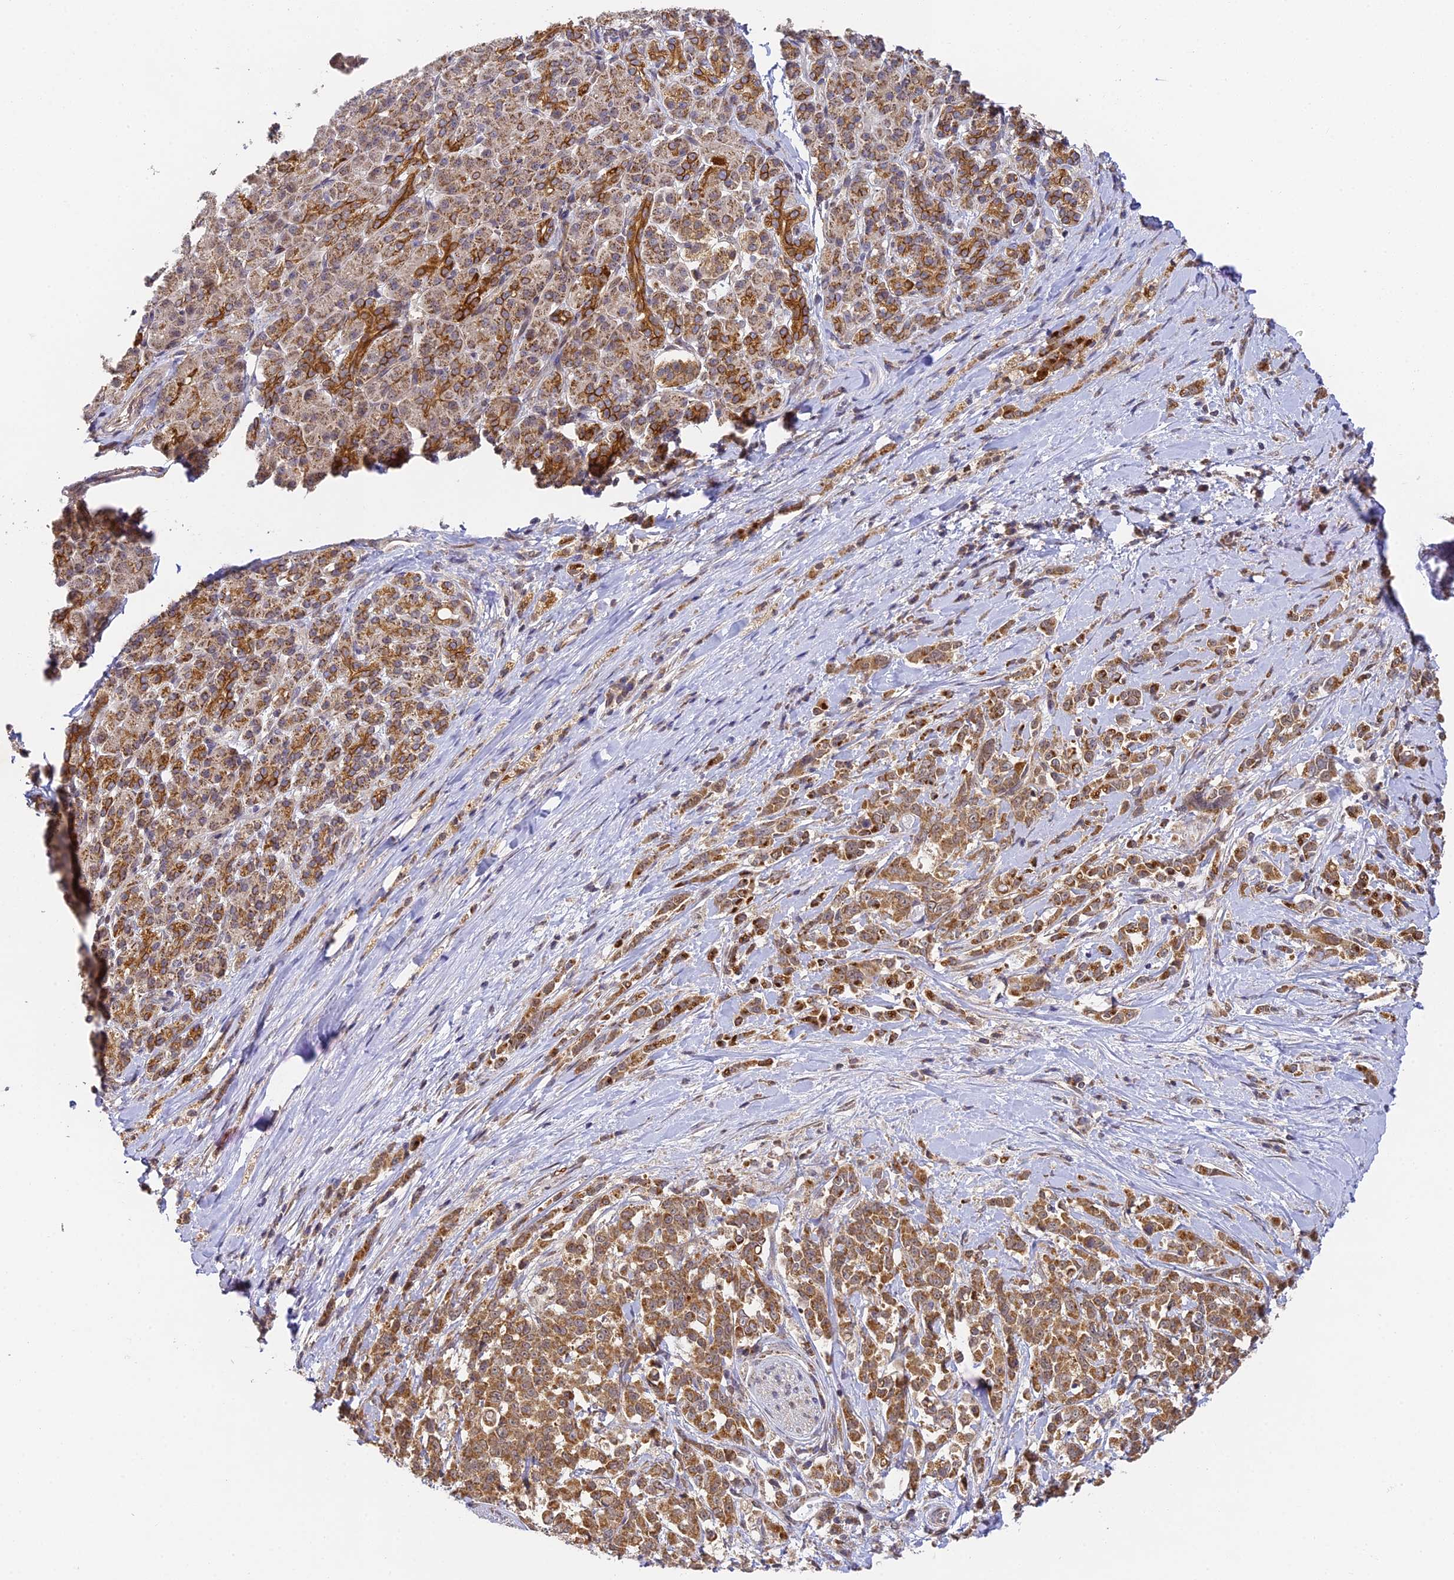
{"staining": {"intensity": "moderate", "quantity": ">75%", "location": "cytoplasmic/membranous,nuclear"}, "tissue": "pancreatic cancer", "cell_type": "Tumor cells", "image_type": "cancer", "snomed": [{"axis": "morphology", "description": "Normal tissue, NOS"}, {"axis": "morphology", "description": "Adenocarcinoma, NOS"}, {"axis": "topography", "description": "Pancreas"}], "caption": "Adenocarcinoma (pancreatic) stained with DAB immunohistochemistry shows medium levels of moderate cytoplasmic/membranous and nuclear positivity in approximately >75% of tumor cells. (Stains: DAB in brown, nuclei in blue, Microscopy: brightfield microscopy at high magnification).", "gene": "DNAAF10", "patient": {"sex": "female", "age": 64}}